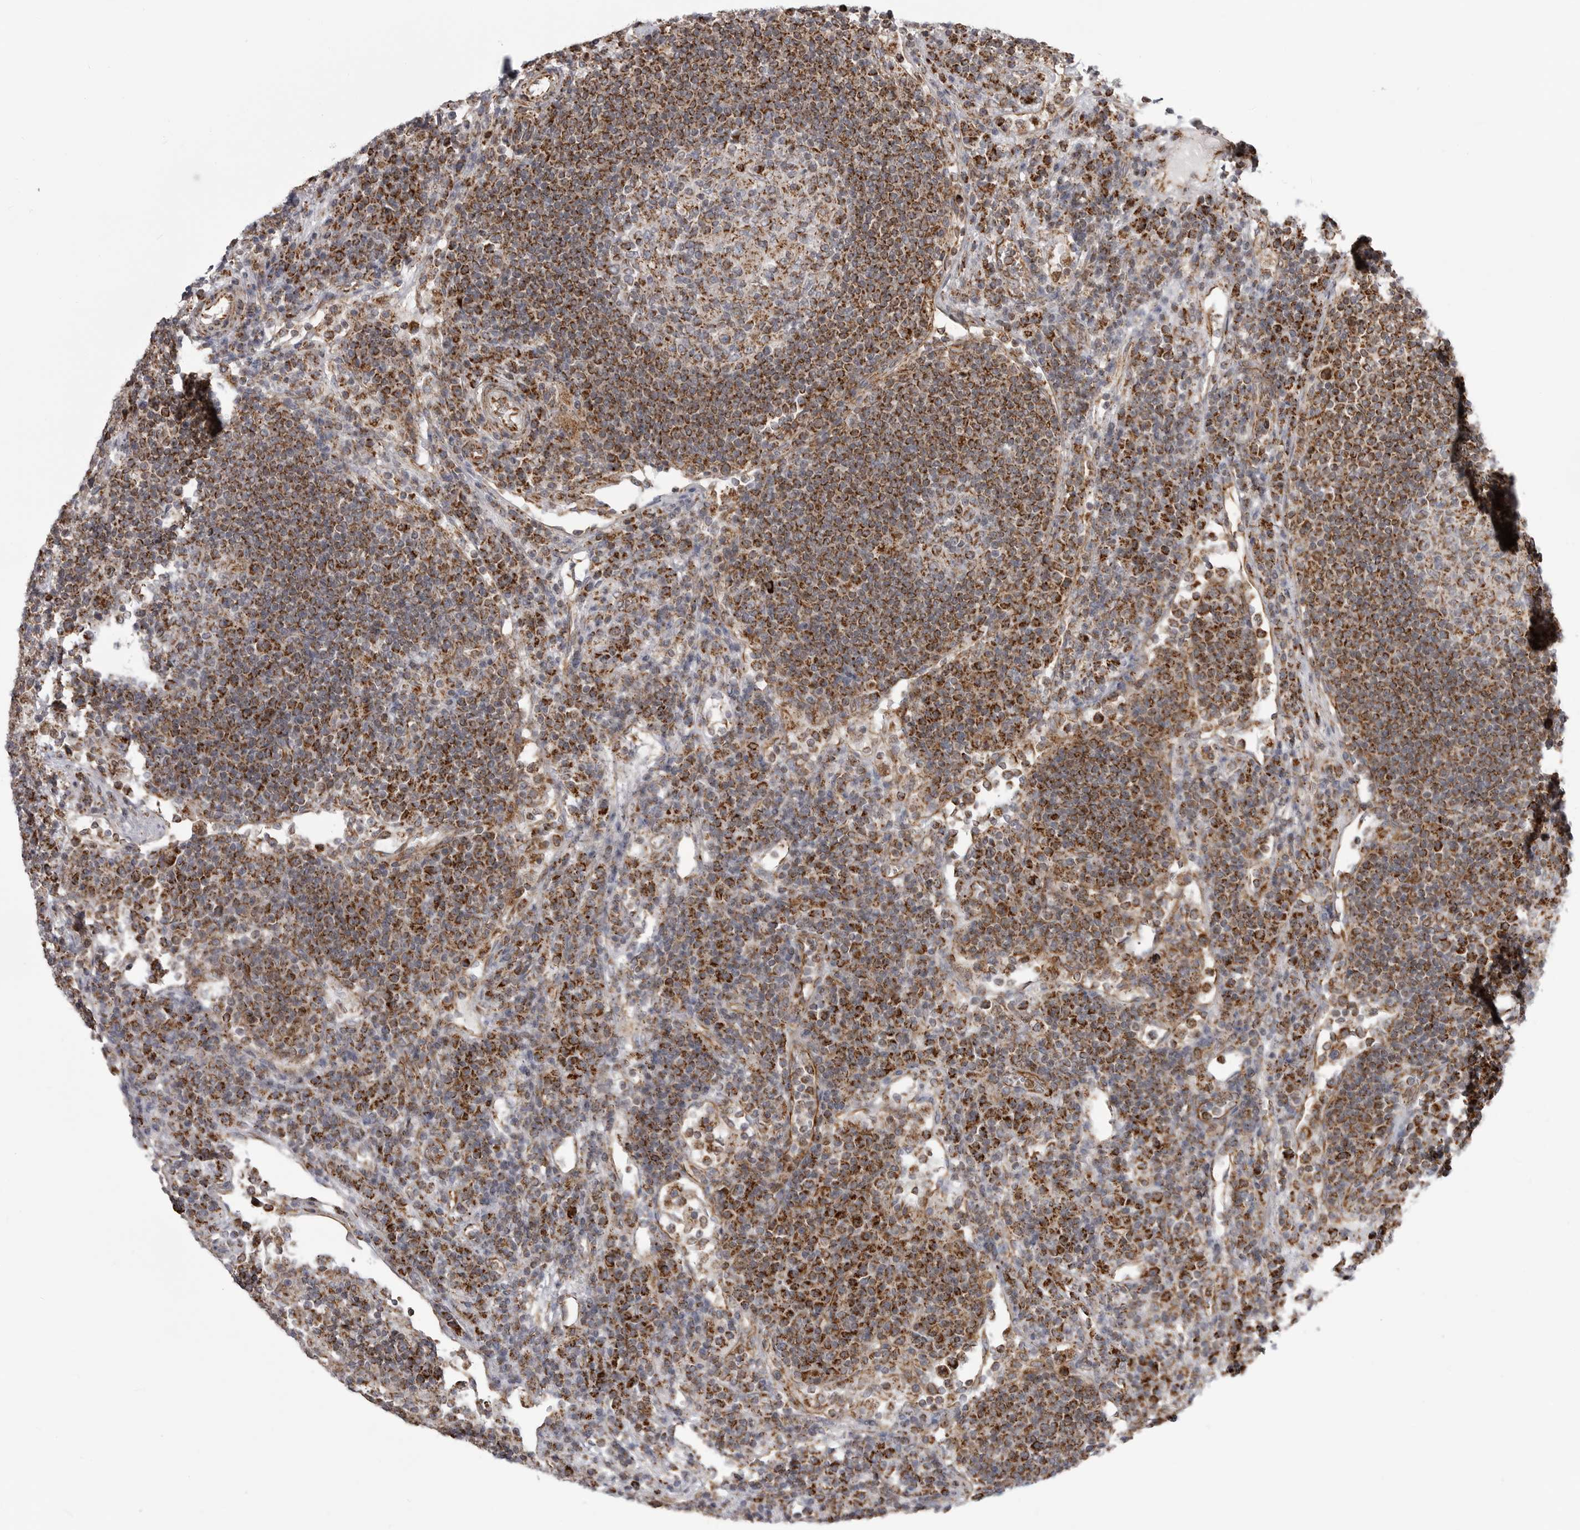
{"staining": {"intensity": "moderate", "quantity": ">75%", "location": "cytoplasmic/membranous"}, "tissue": "lymph node", "cell_type": "Germinal center cells", "image_type": "normal", "snomed": [{"axis": "morphology", "description": "Normal tissue, NOS"}, {"axis": "topography", "description": "Lymph node"}], "caption": "High-power microscopy captured an IHC image of unremarkable lymph node, revealing moderate cytoplasmic/membranous positivity in about >75% of germinal center cells. (brown staining indicates protein expression, while blue staining denotes nuclei).", "gene": "FH", "patient": {"sex": "female", "age": 53}}